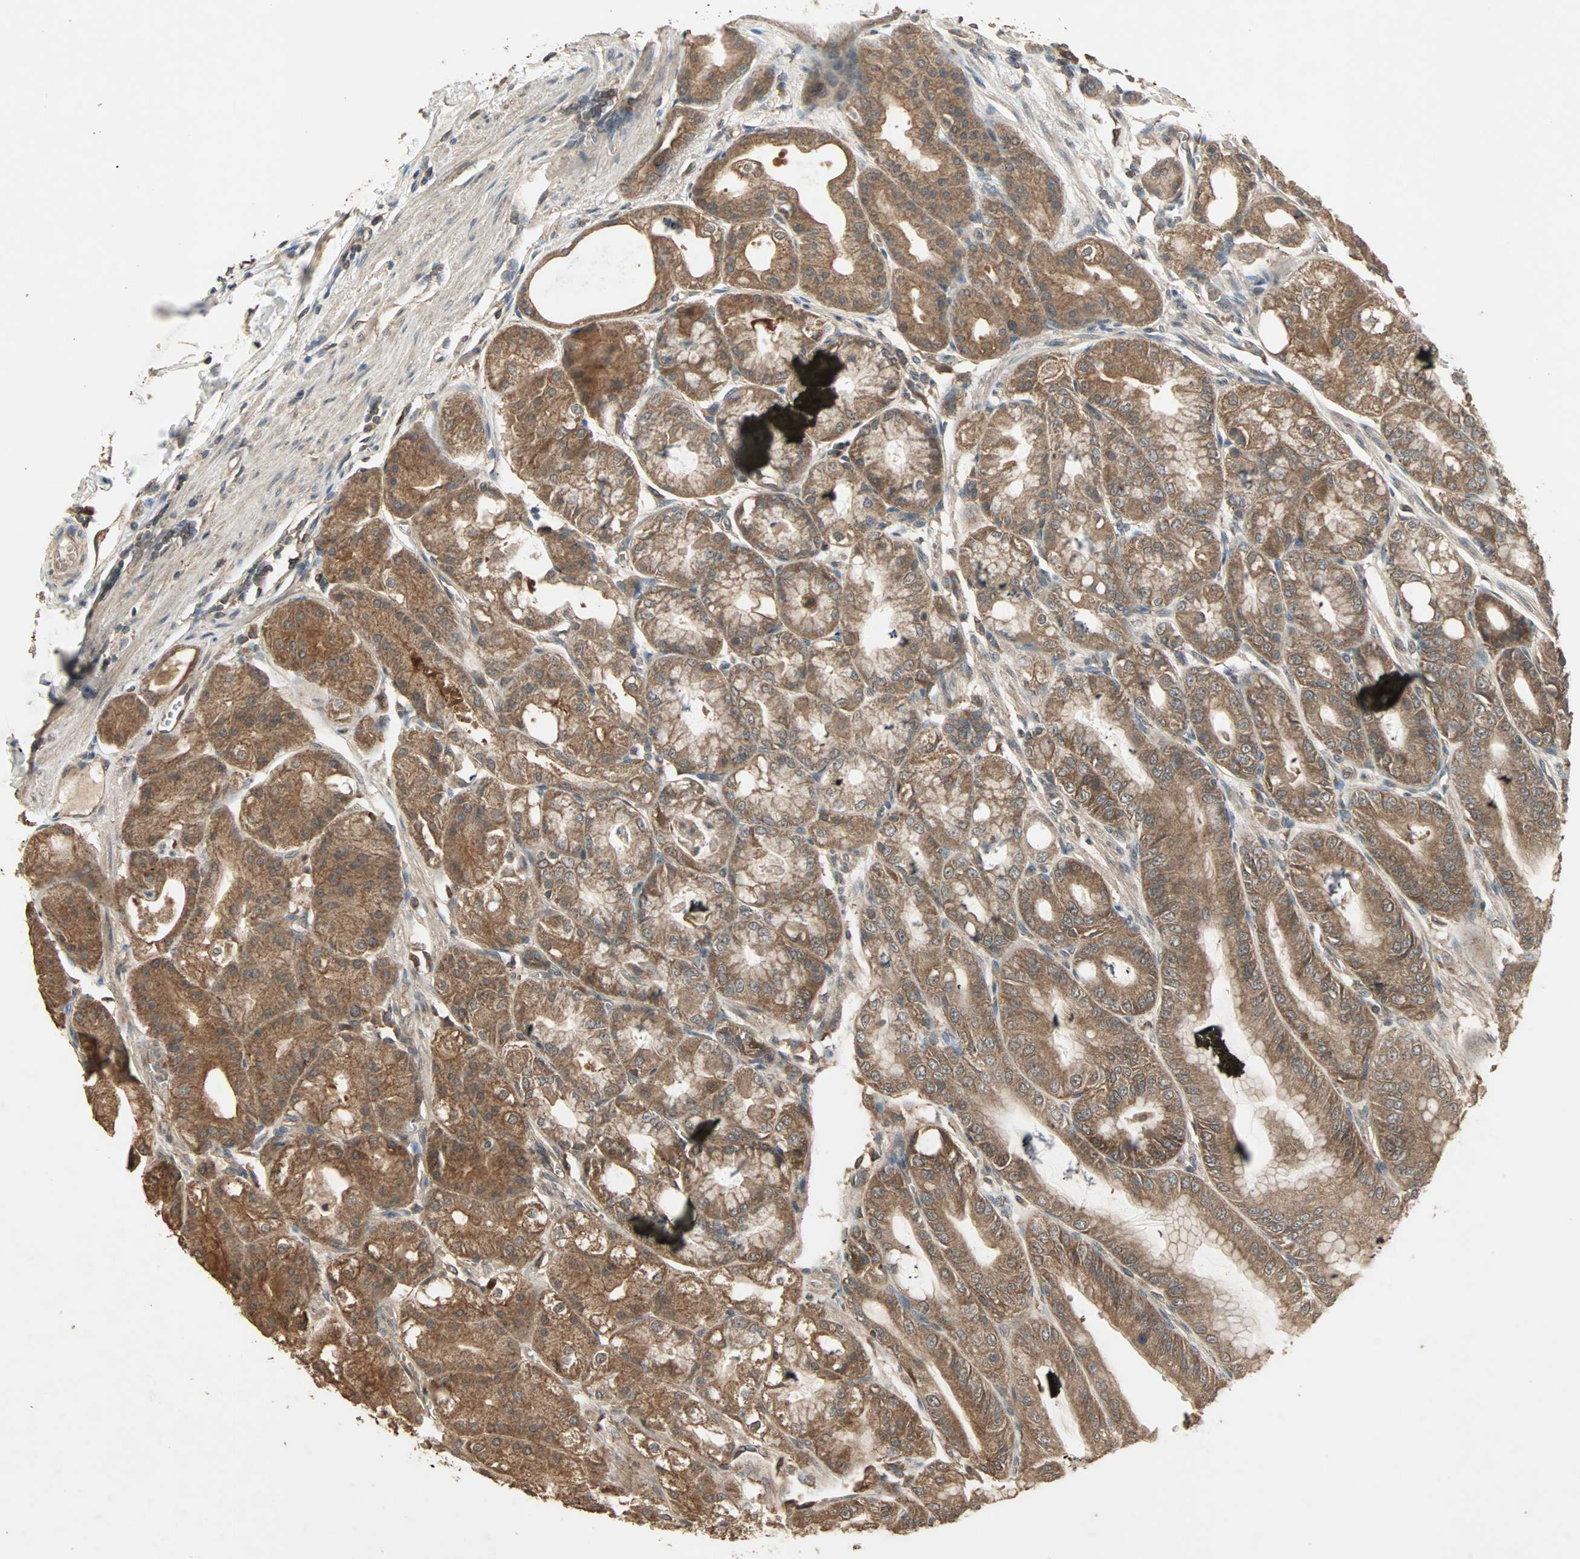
{"staining": {"intensity": "moderate", "quantity": ">75%", "location": "cytoplasmic/membranous"}, "tissue": "stomach", "cell_type": "Glandular cells", "image_type": "normal", "snomed": [{"axis": "morphology", "description": "Normal tissue, NOS"}, {"axis": "topography", "description": "Stomach, lower"}], "caption": "Immunohistochemistry (IHC) photomicrograph of unremarkable human stomach stained for a protein (brown), which shows medium levels of moderate cytoplasmic/membranous staining in about >75% of glandular cells.", "gene": "UBAC1", "patient": {"sex": "male", "age": 71}}